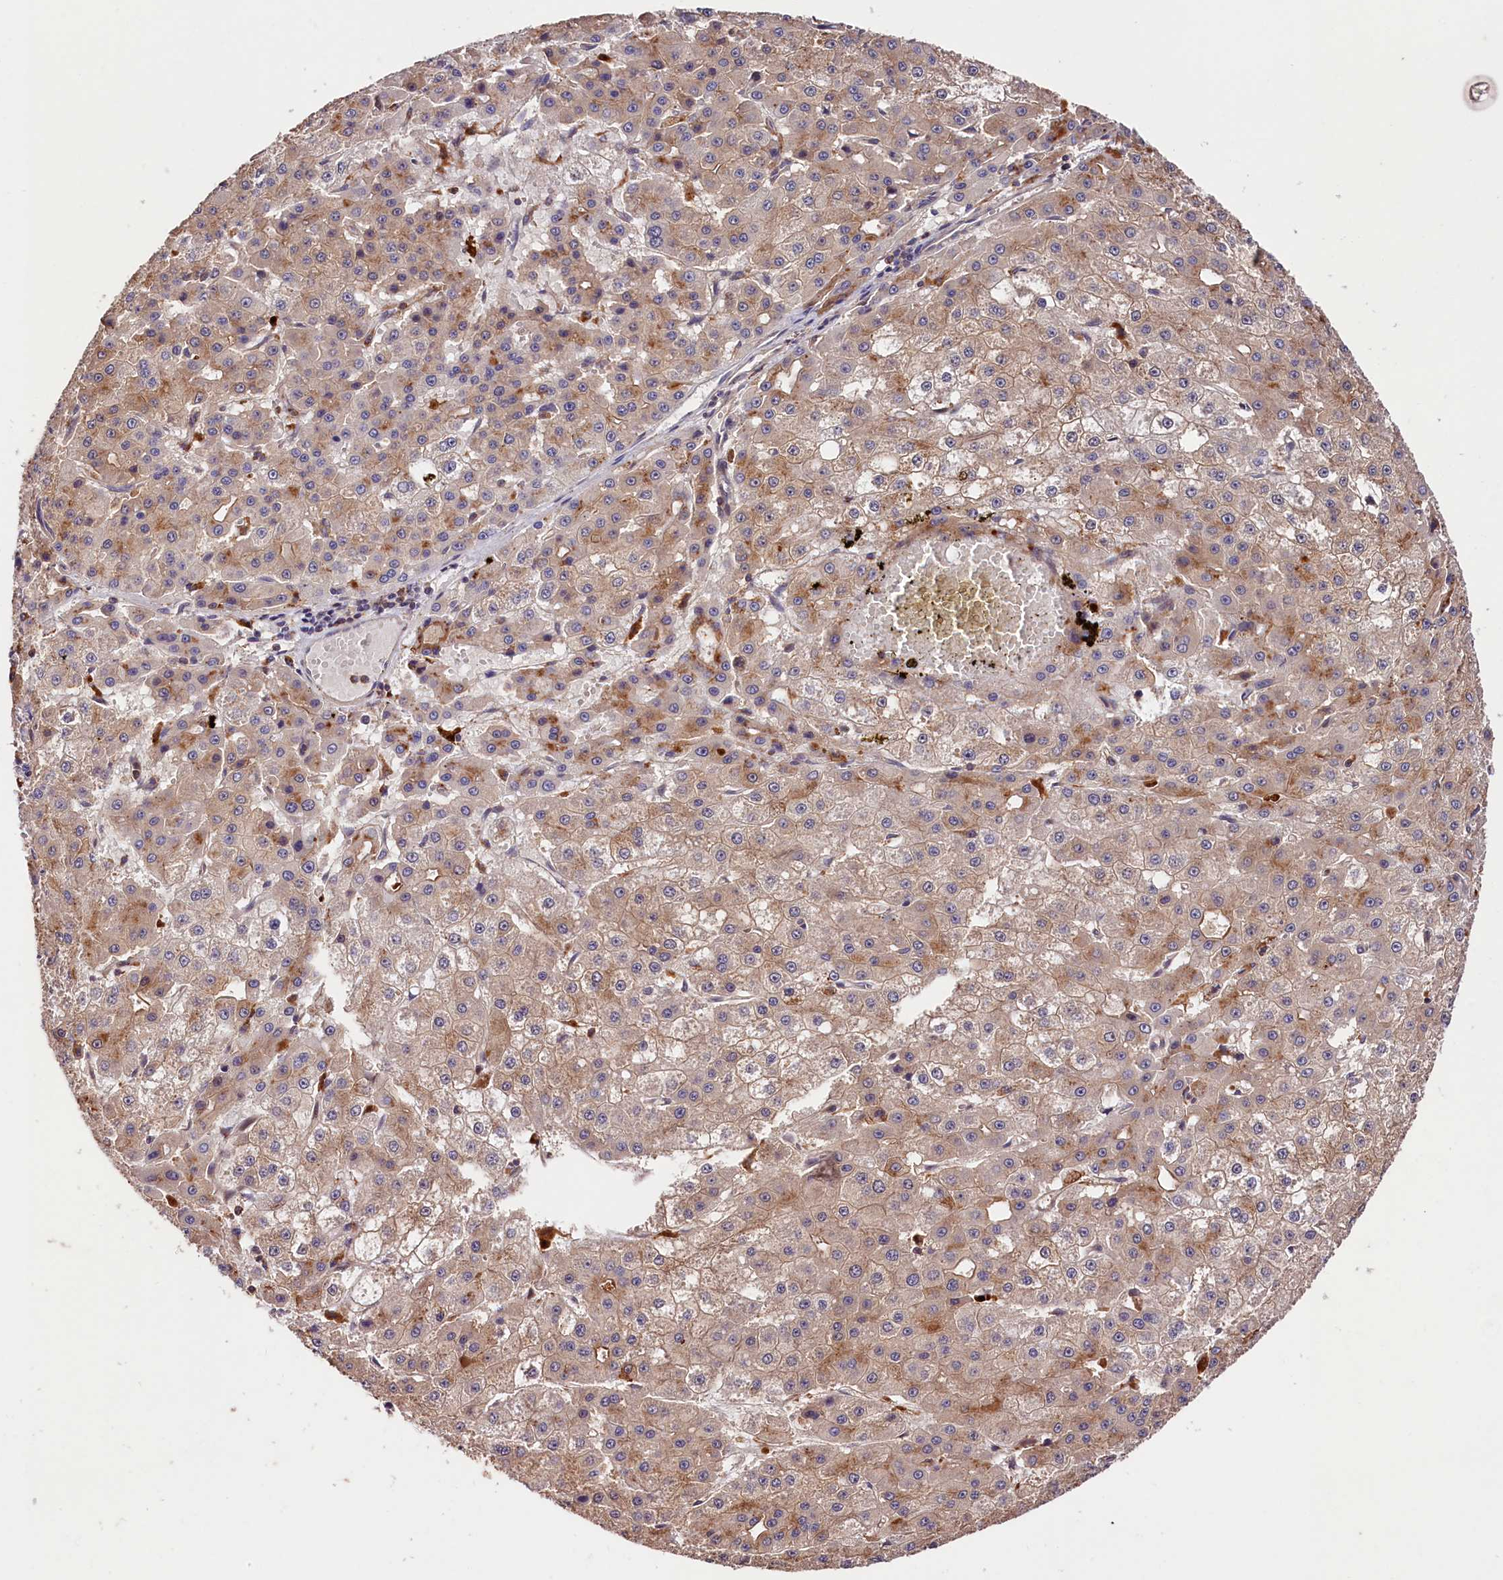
{"staining": {"intensity": "weak", "quantity": "25%-75%", "location": "cytoplasmic/membranous"}, "tissue": "liver cancer", "cell_type": "Tumor cells", "image_type": "cancer", "snomed": [{"axis": "morphology", "description": "Carcinoma, Hepatocellular, NOS"}, {"axis": "topography", "description": "Liver"}], "caption": "A brown stain shows weak cytoplasmic/membranous expression of a protein in hepatocellular carcinoma (liver) tumor cells.", "gene": "CACNA1H", "patient": {"sex": "male", "age": 47}}